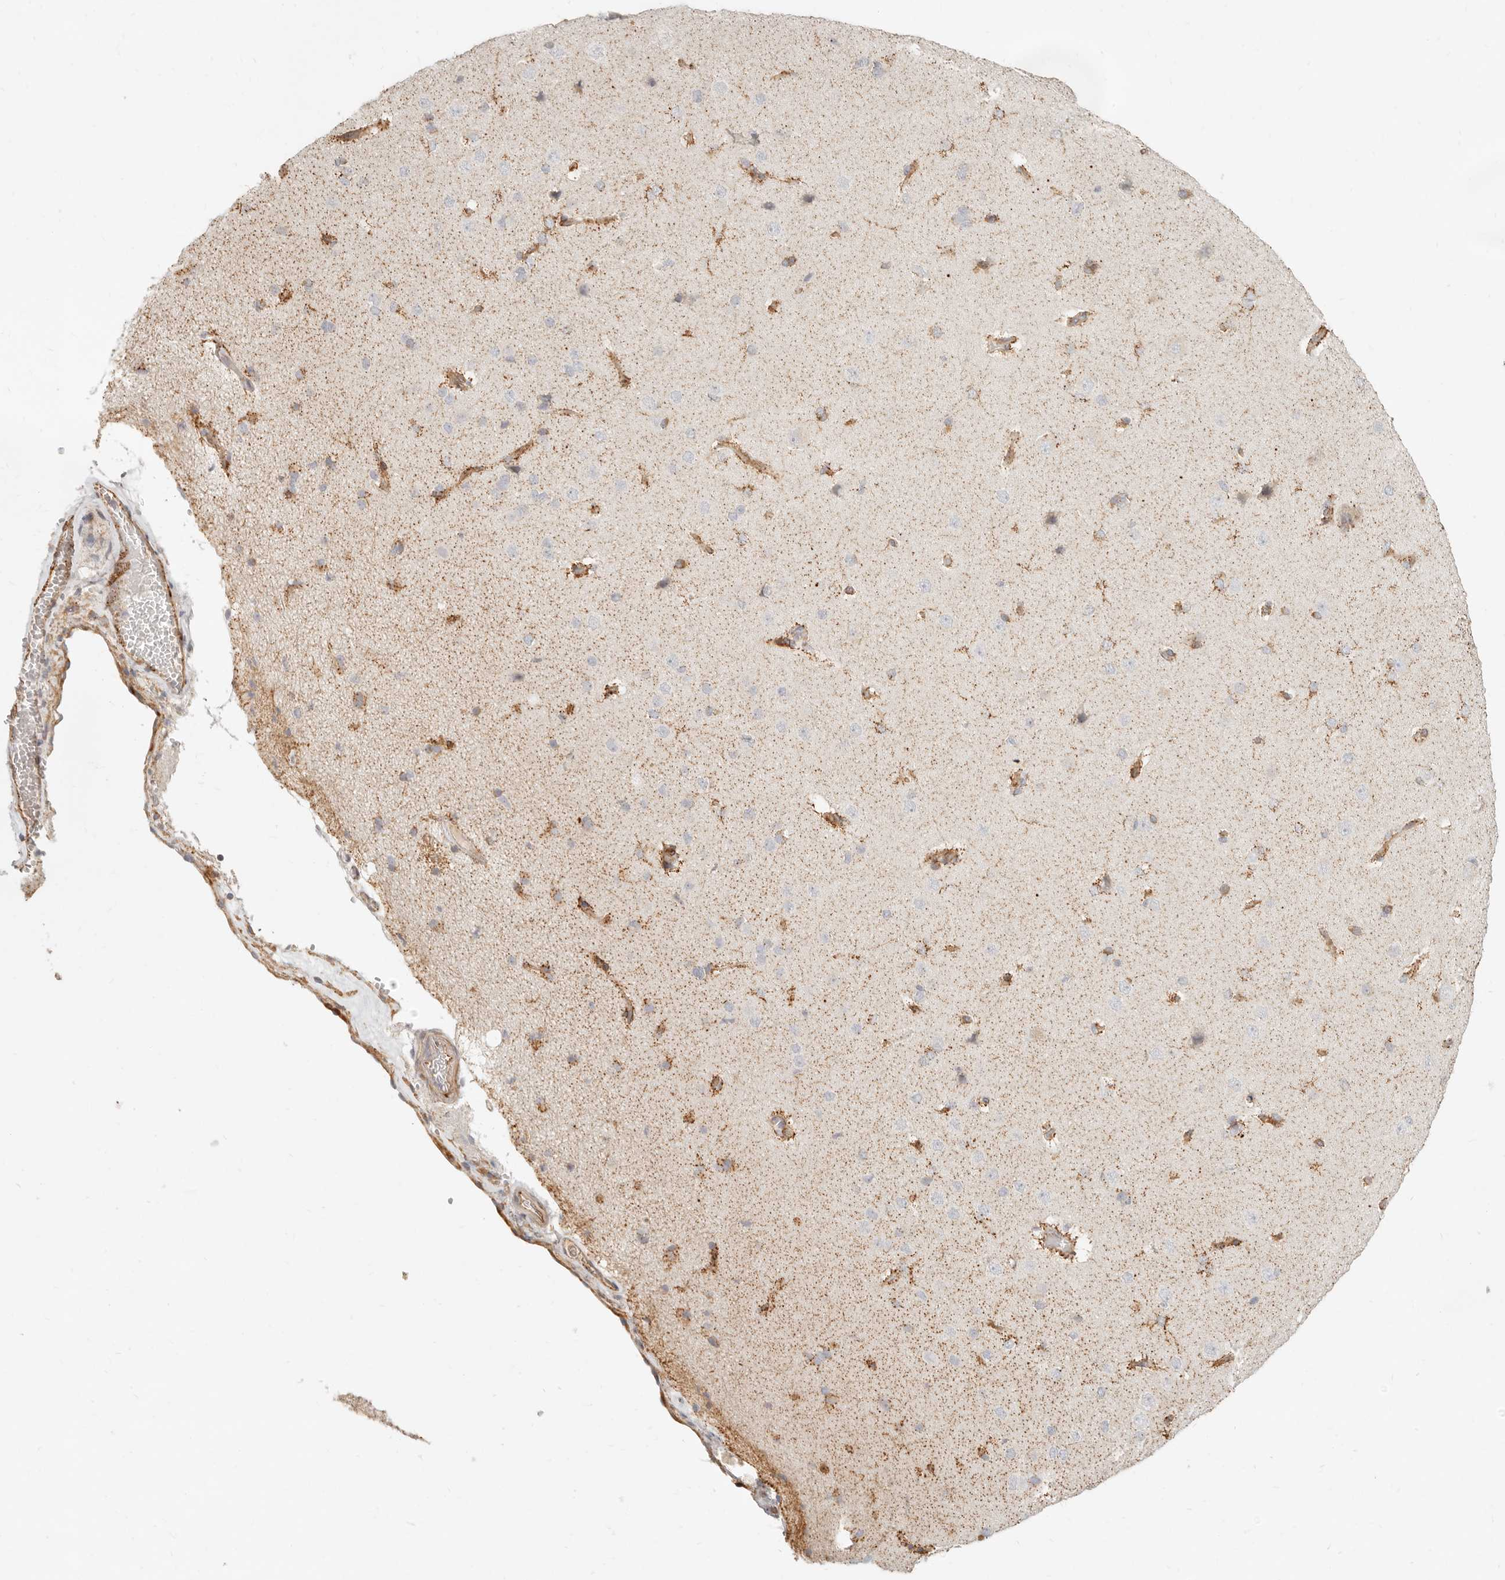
{"staining": {"intensity": "moderate", "quantity": ">75%", "location": "cytoplasmic/membranous"}, "tissue": "cerebral cortex", "cell_type": "Endothelial cells", "image_type": "normal", "snomed": [{"axis": "morphology", "description": "Normal tissue, NOS"}, {"axis": "topography", "description": "Cerebral cortex"}], "caption": "Approximately >75% of endothelial cells in normal human cerebral cortex reveal moderate cytoplasmic/membranous protein expression as visualized by brown immunohistochemical staining.", "gene": "SASS6", "patient": {"sex": "male", "age": 62}}